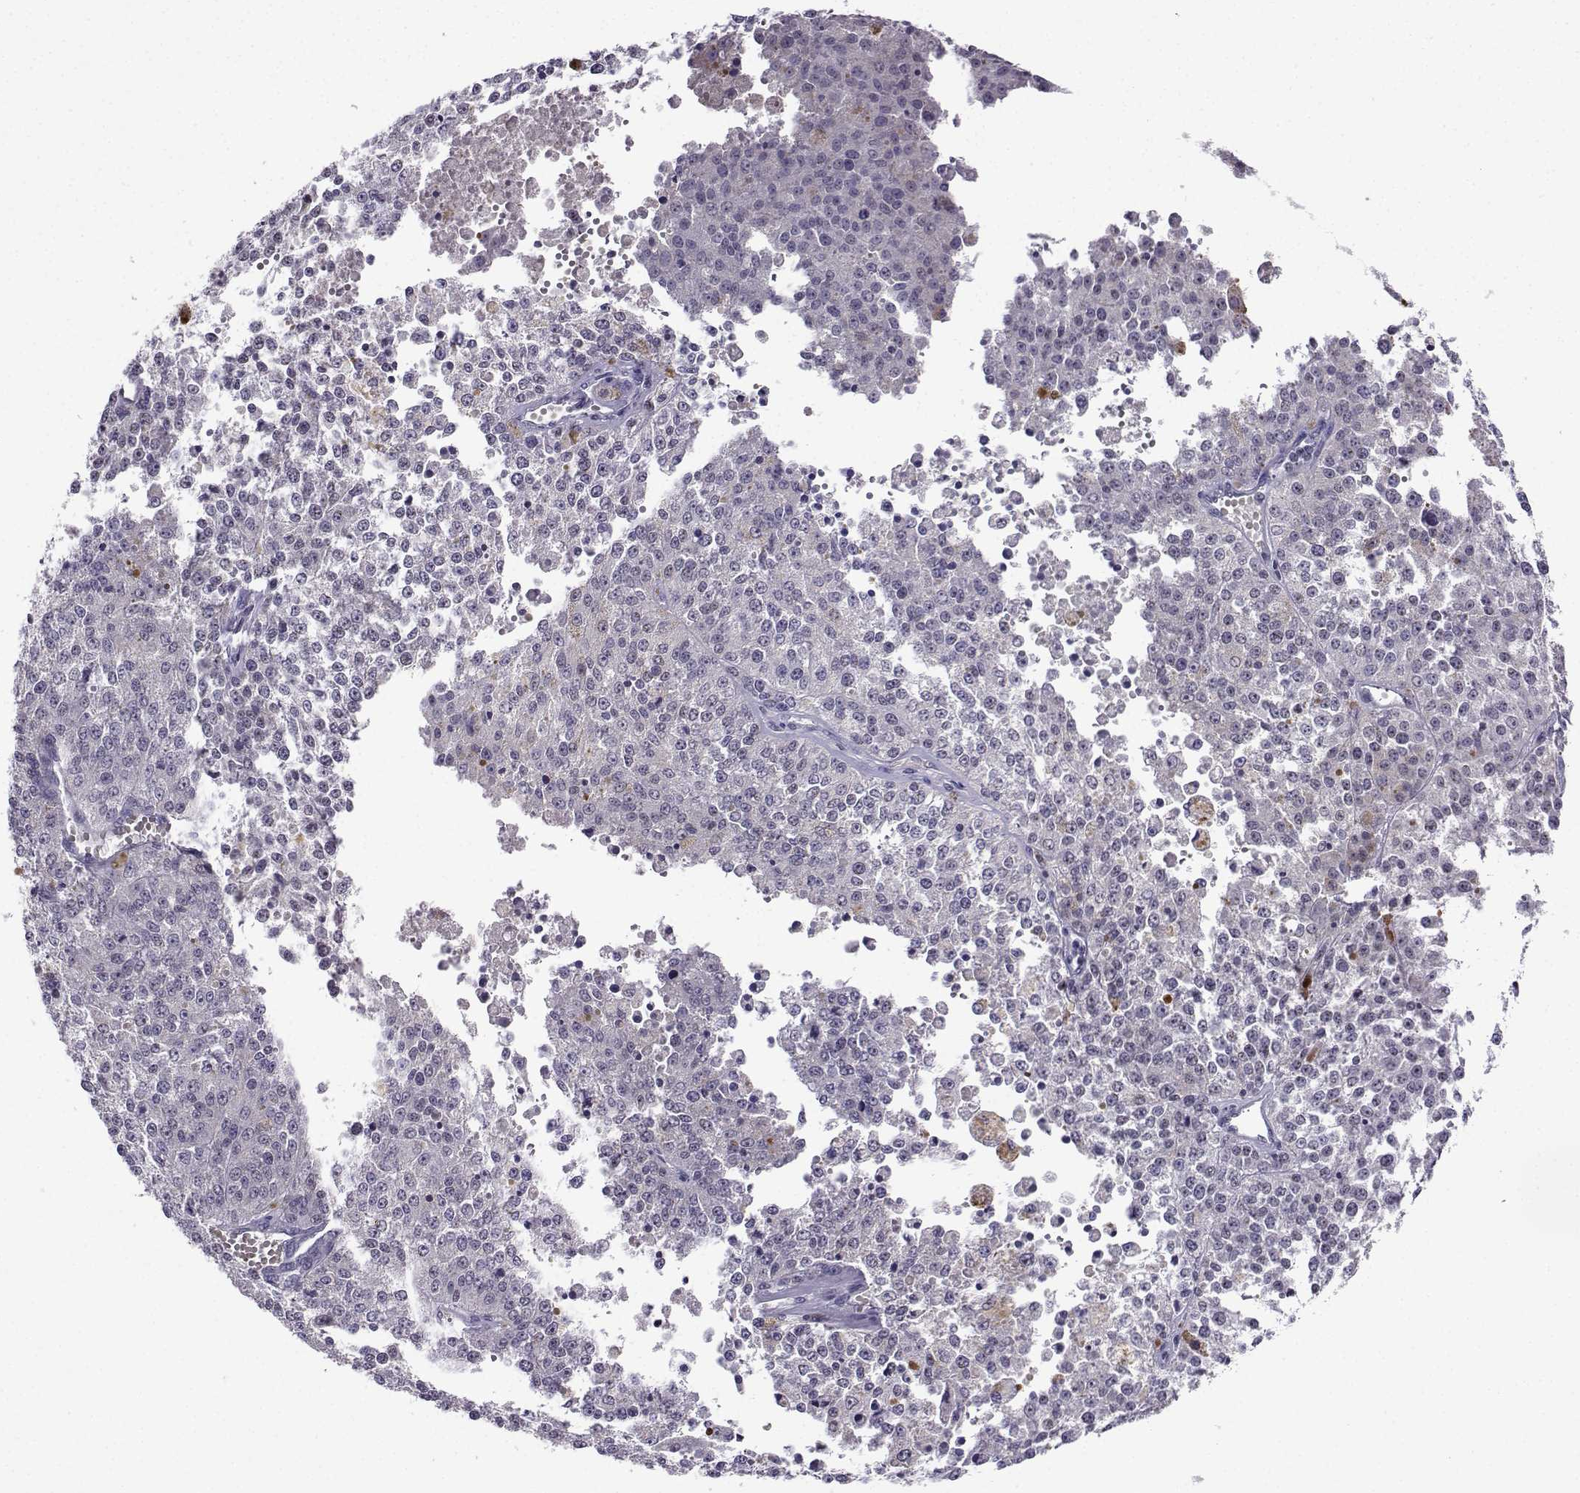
{"staining": {"intensity": "negative", "quantity": "none", "location": "none"}, "tissue": "melanoma", "cell_type": "Tumor cells", "image_type": "cancer", "snomed": [{"axis": "morphology", "description": "Malignant melanoma, Metastatic site"}, {"axis": "topography", "description": "Lymph node"}], "caption": "A micrograph of malignant melanoma (metastatic site) stained for a protein displays no brown staining in tumor cells.", "gene": "LRFN2", "patient": {"sex": "female", "age": 64}}